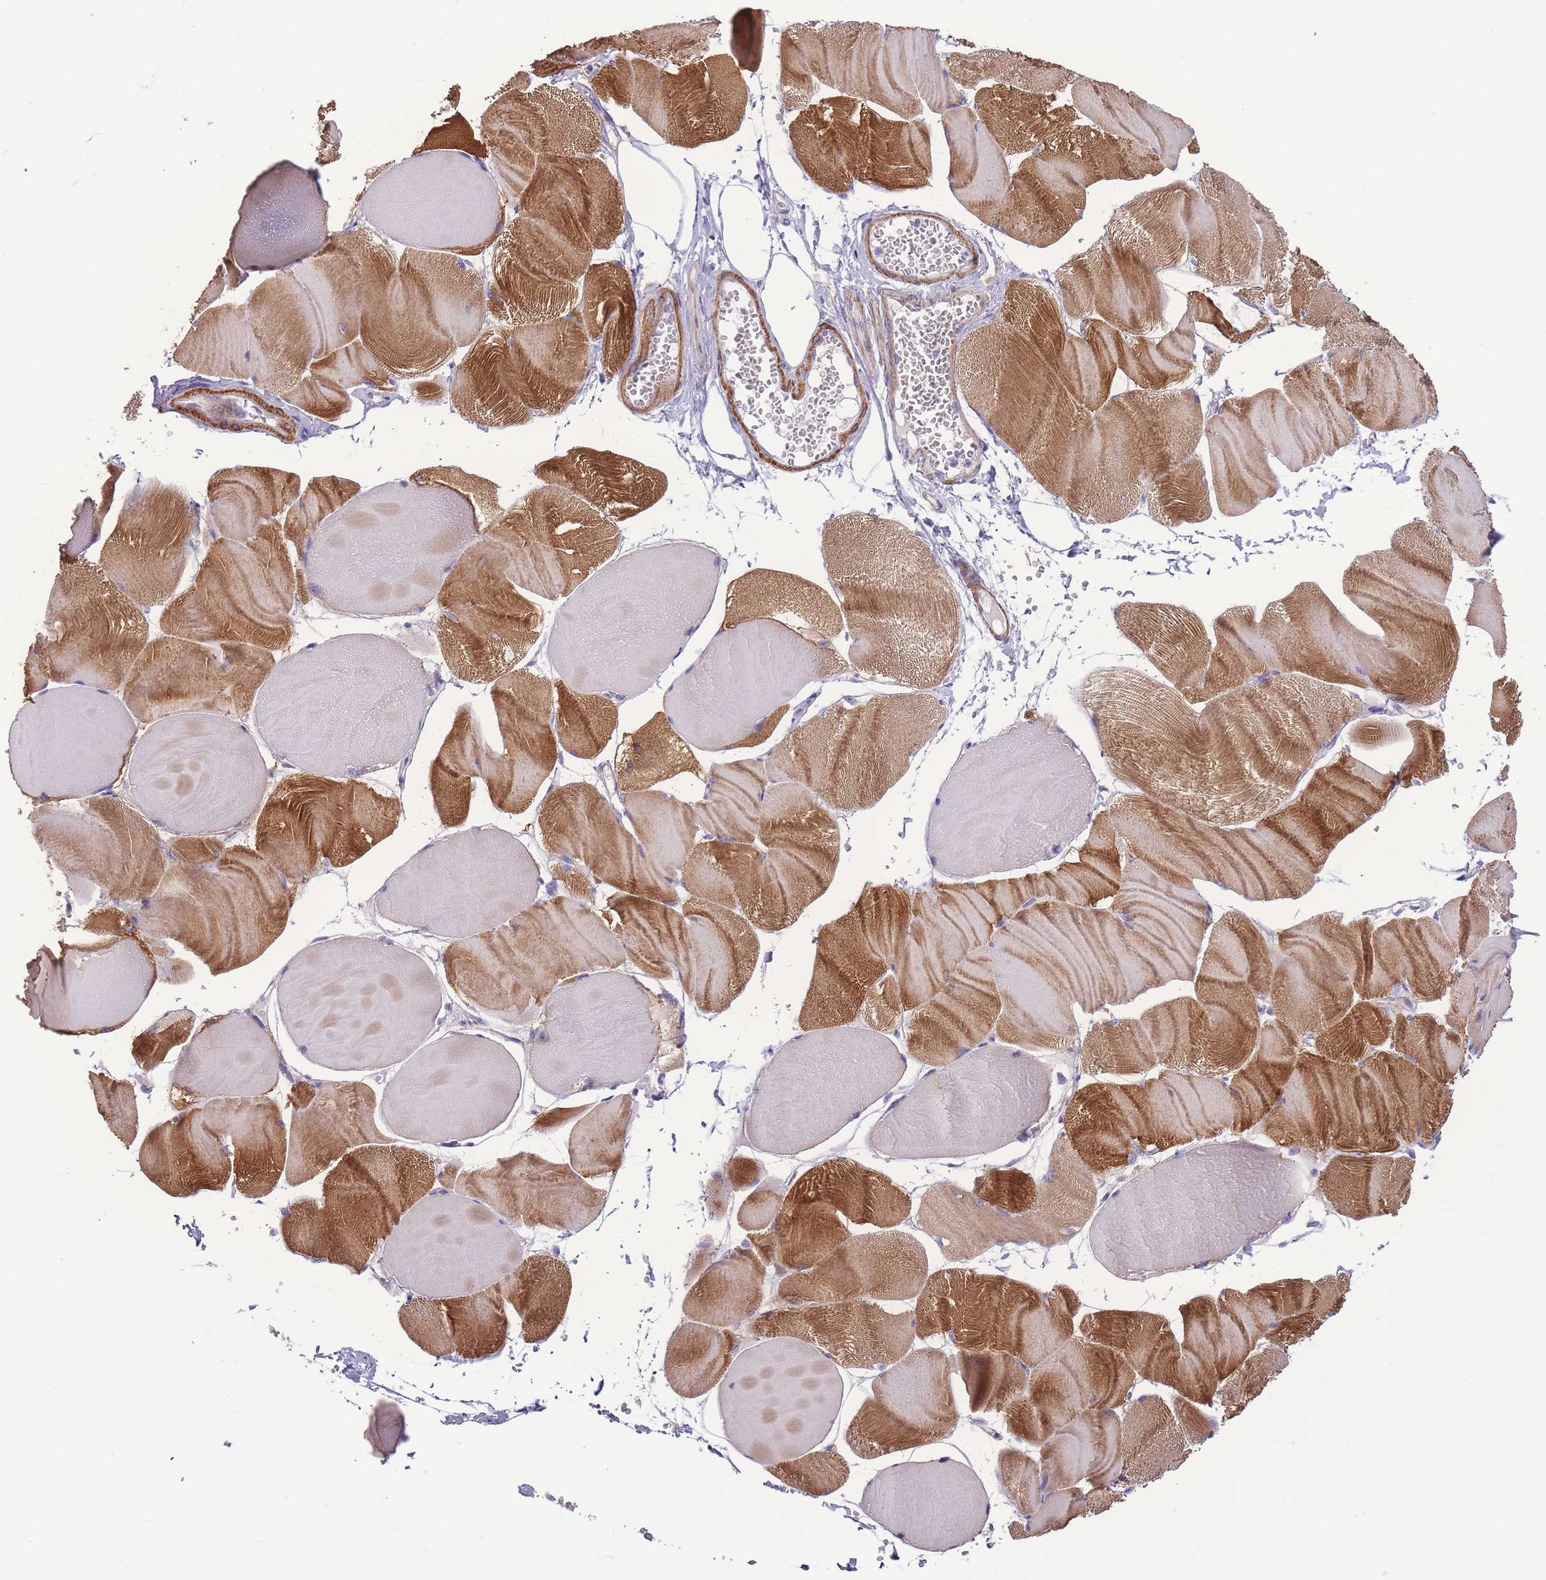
{"staining": {"intensity": "strong", "quantity": "25%-75%", "location": "cytoplasmic/membranous"}, "tissue": "skeletal muscle", "cell_type": "Myocytes", "image_type": "normal", "snomed": [{"axis": "morphology", "description": "Normal tissue, NOS"}, {"axis": "morphology", "description": "Basal cell carcinoma"}, {"axis": "topography", "description": "Skeletal muscle"}], "caption": "IHC micrograph of normal human skeletal muscle stained for a protein (brown), which shows high levels of strong cytoplasmic/membranous staining in about 25%-75% of myocytes.", "gene": "FAM124A", "patient": {"sex": "female", "age": 64}}